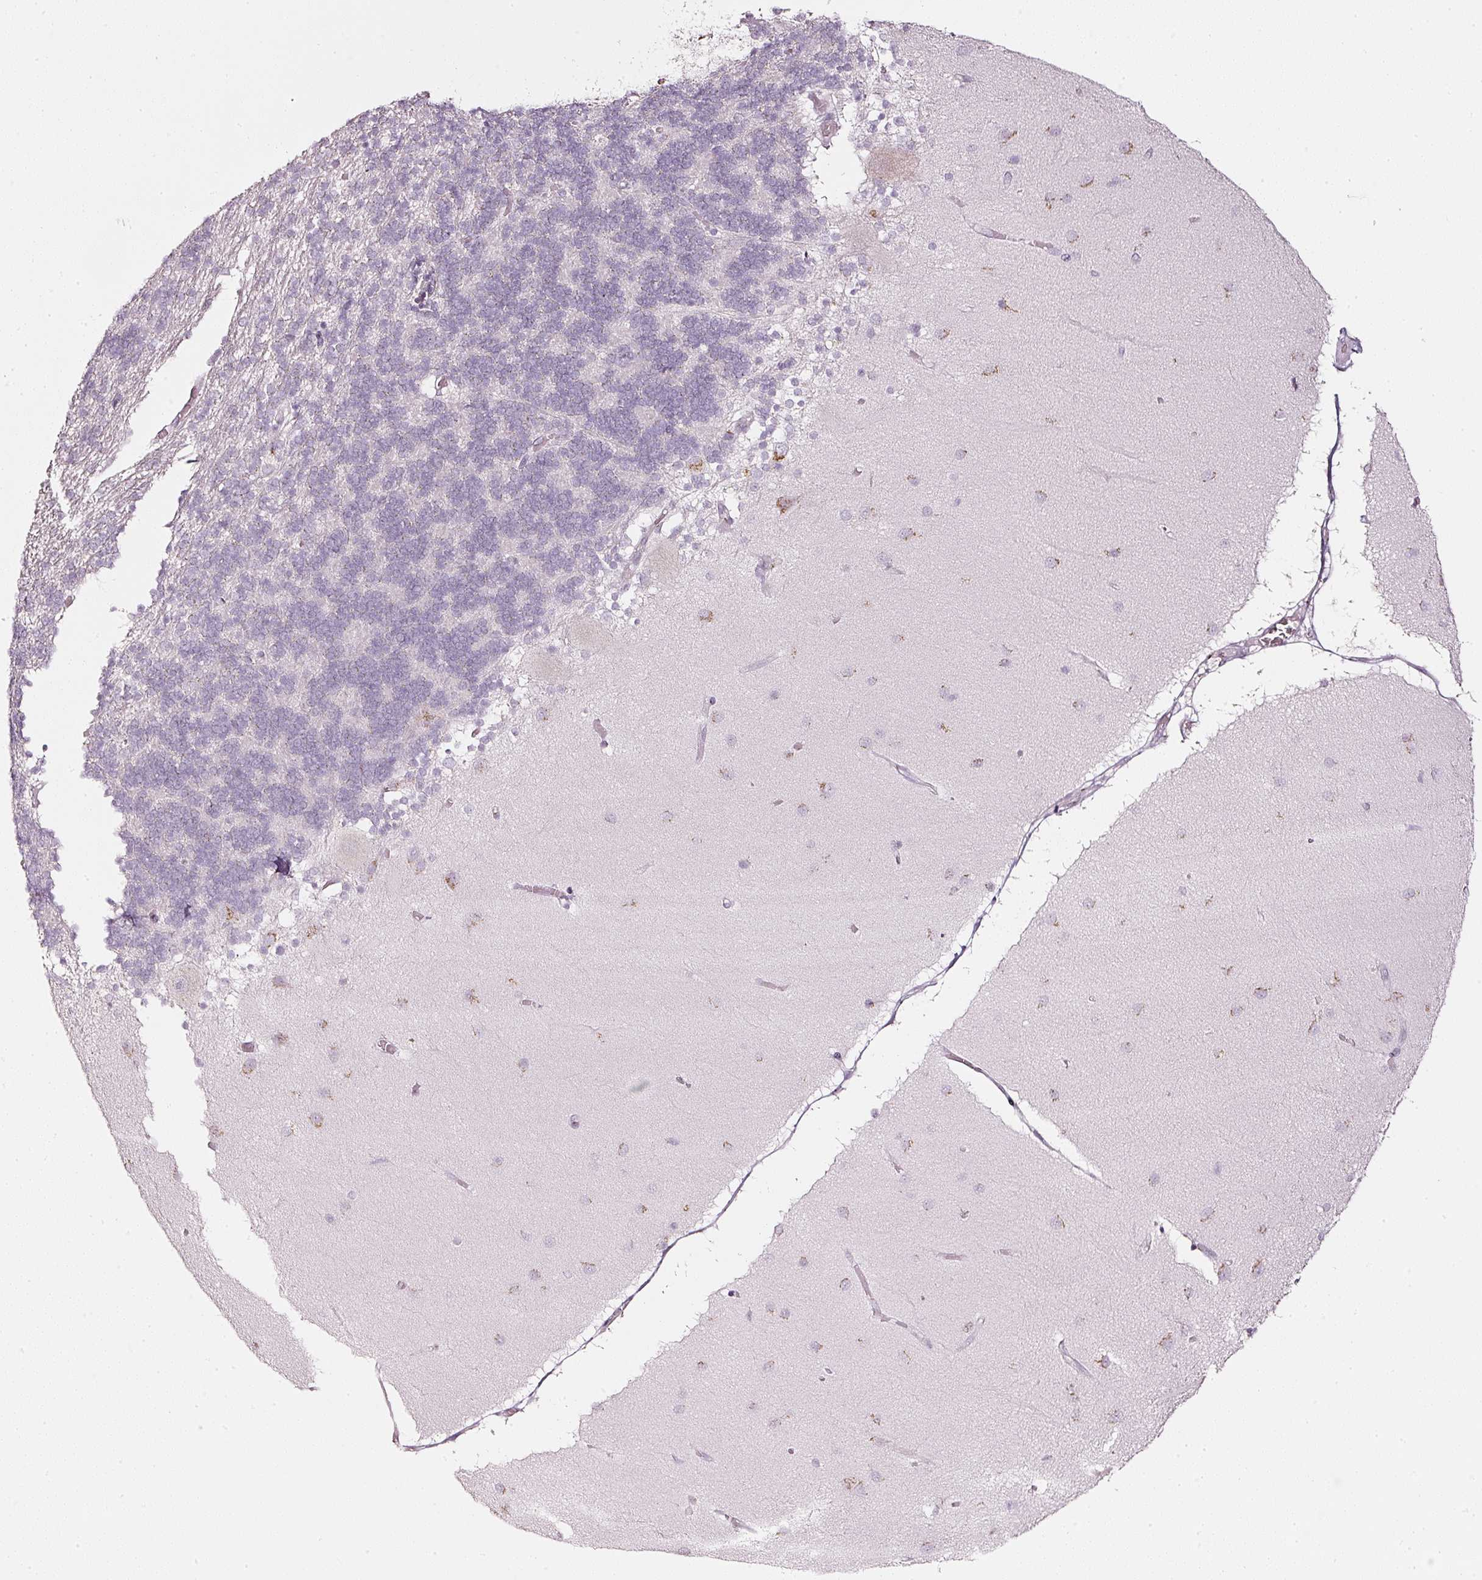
{"staining": {"intensity": "negative", "quantity": "none", "location": "none"}, "tissue": "cerebellum", "cell_type": "Cells in granular layer", "image_type": "normal", "snomed": [{"axis": "morphology", "description": "Normal tissue, NOS"}, {"axis": "topography", "description": "Cerebellum"}], "caption": "DAB immunohistochemical staining of normal cerebellum exhibits no significant staining in cells in granular layer.", "gene": "SDF4", "patient": {"sex": "female", "age": 54}}